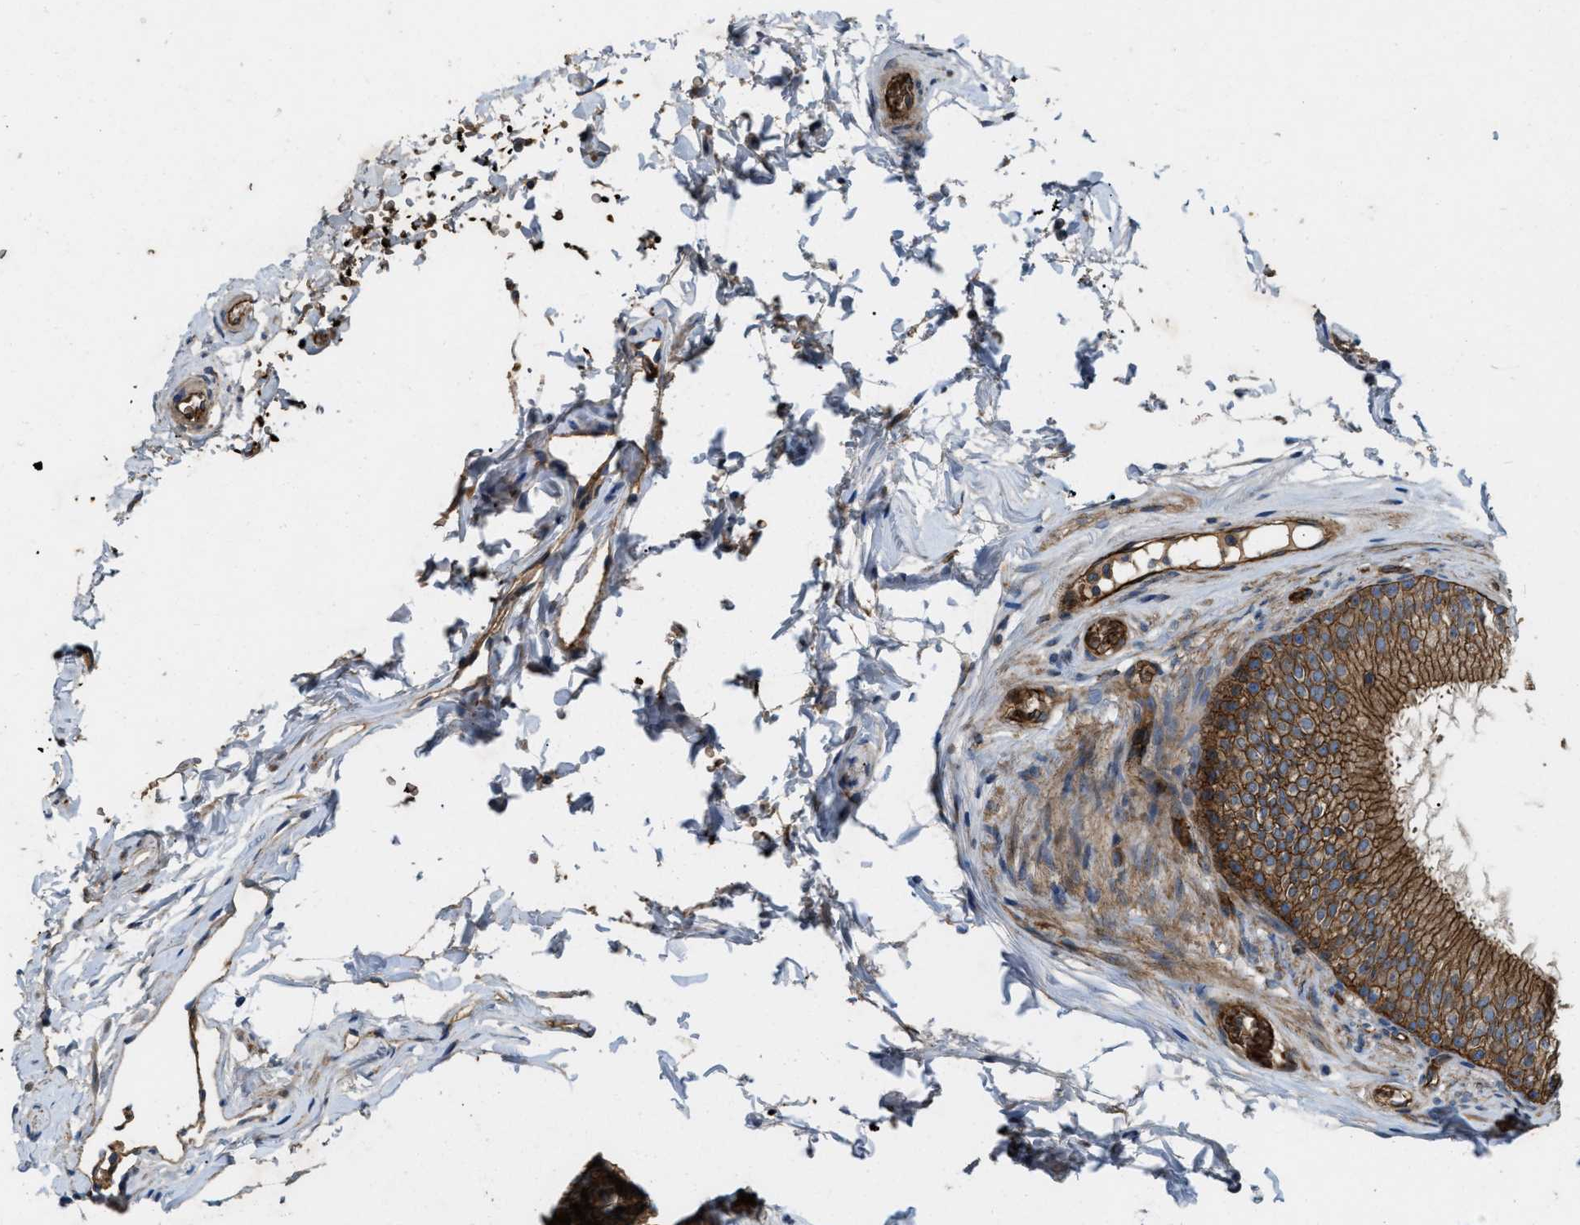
{"staining": {"intensity": "strong", "quantity": ">75%", "location": "cytoplasmic/membranous"}, "tissue": "epididymis", "cell_type": "Glandular cells", "image_type": "normal", "snomed": [{"axis": "morphology", "description": "Normal tissue, NOS"}, {"axis": "topography", "description": "Testis"}, {"axis": "topography", "description": "Epididymis"}], "caption": "Immunohistochemistry (DAB) staining of unremarkable epididymis reveals strong cytoplasmic/membranous protein expression in about >75% of glandular cells. The protein of interest is stained brown, and the nuclei are stained in blue (DAB (3,3'-diaminobenzidine) IHC with brightfield microscopy, high magnification).", "gene": "ERC1", "patient": {"sex": "male", "age": 36}}